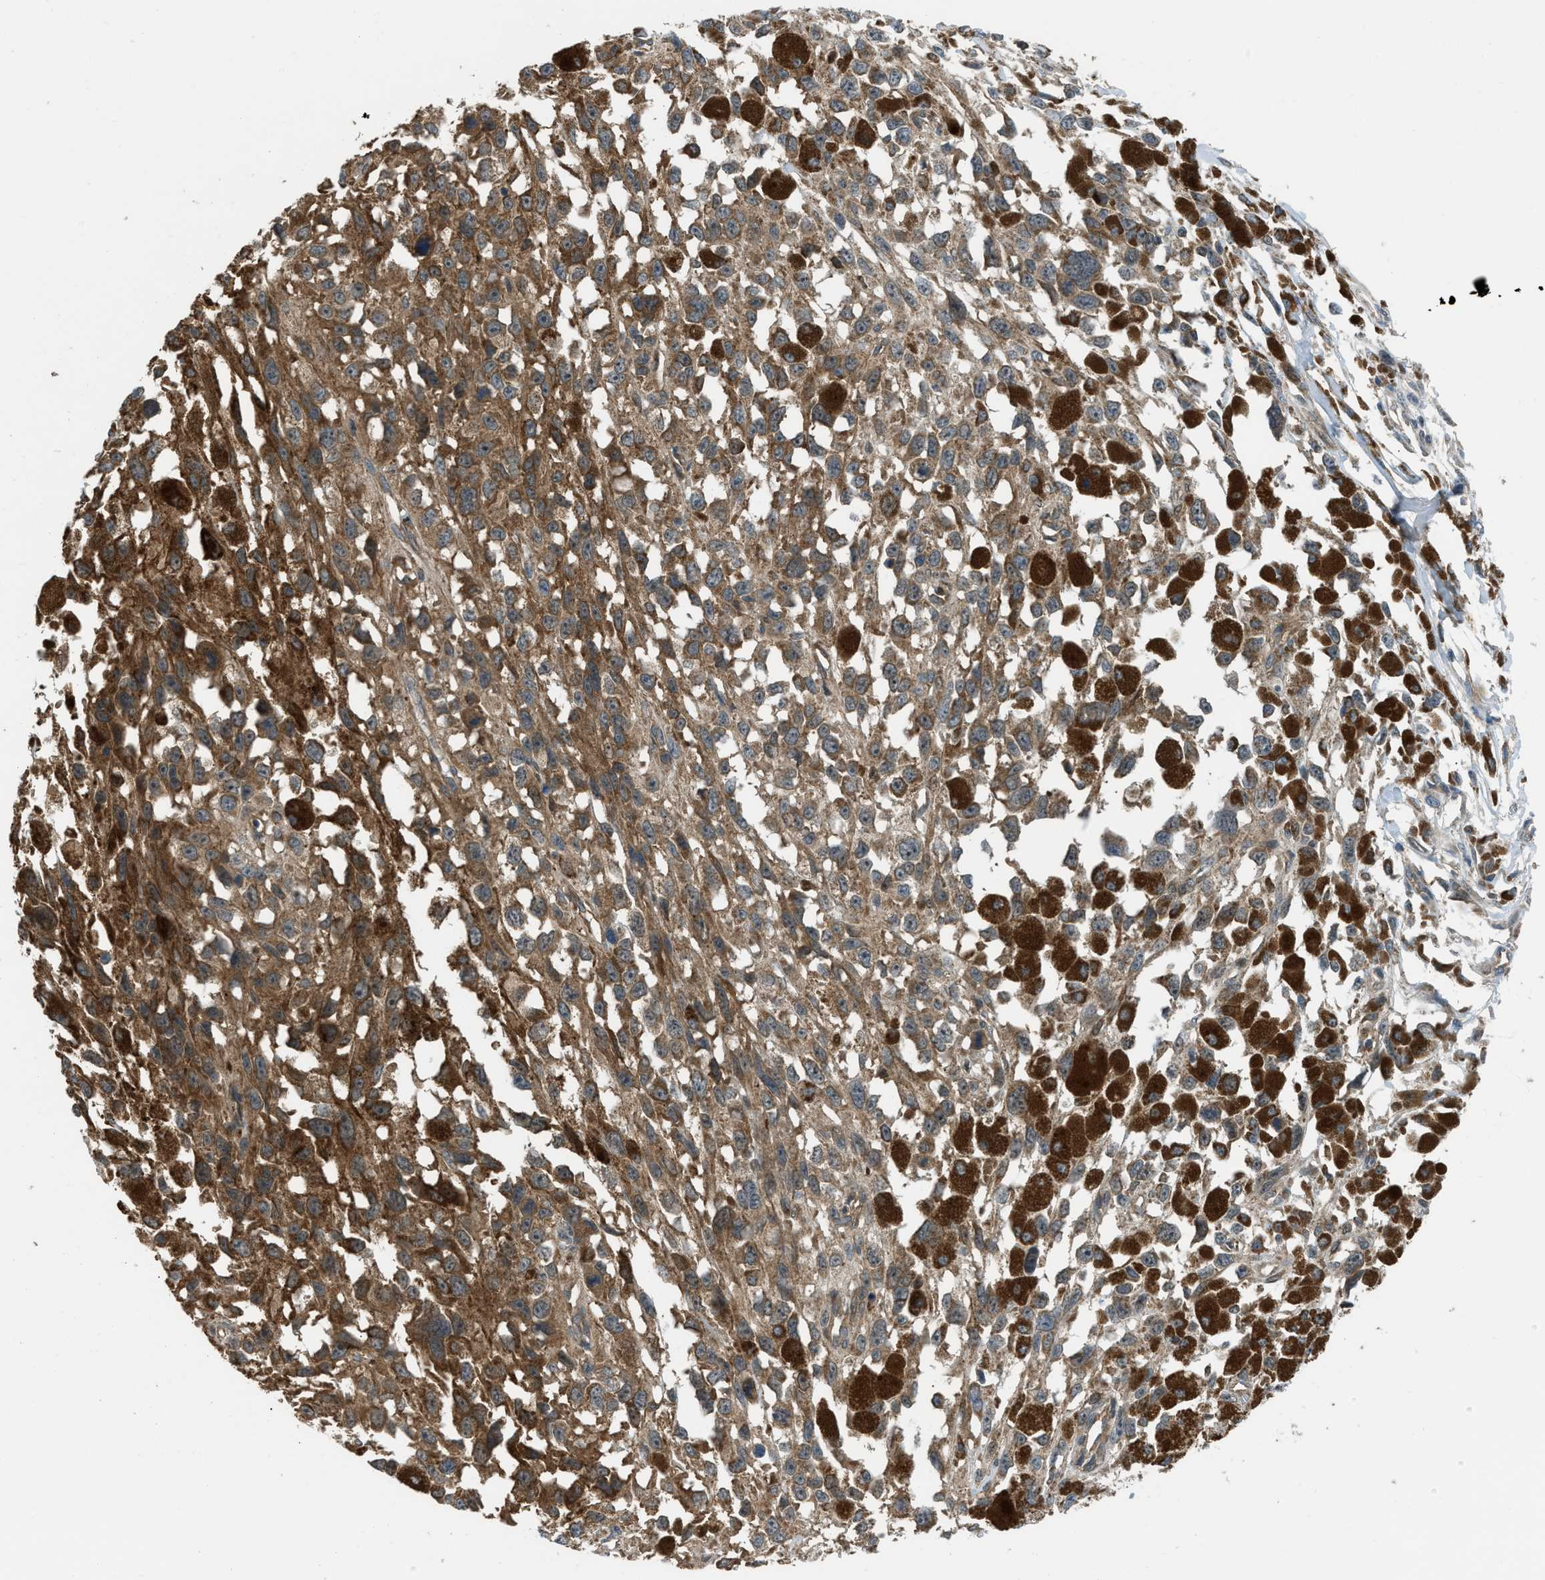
{"staining": {"intensity": "moderate", "quantity": ">75%", "location": "cytoplasmic/membranous"}, "tissue": "melanoma", "cell_type": "Tumor cells", "image_type": "cancer", "snomed": [{"axis": "morphology", "description": "Malignant melanoma, Metastatic site"}, {"axis": "topography", "description": "Lymph node"}], "caption": "Immunohistochemical staining of human malignant melanoma (metastatic site) reveals moderate cytoplasmic/membranous protein expression in about >75% of tumor cells. (brown staining indicates protein expression, while blue staining denotes nuclei).", "gene": "SESN2", "patient": {"sex": "male", "age": 59}}